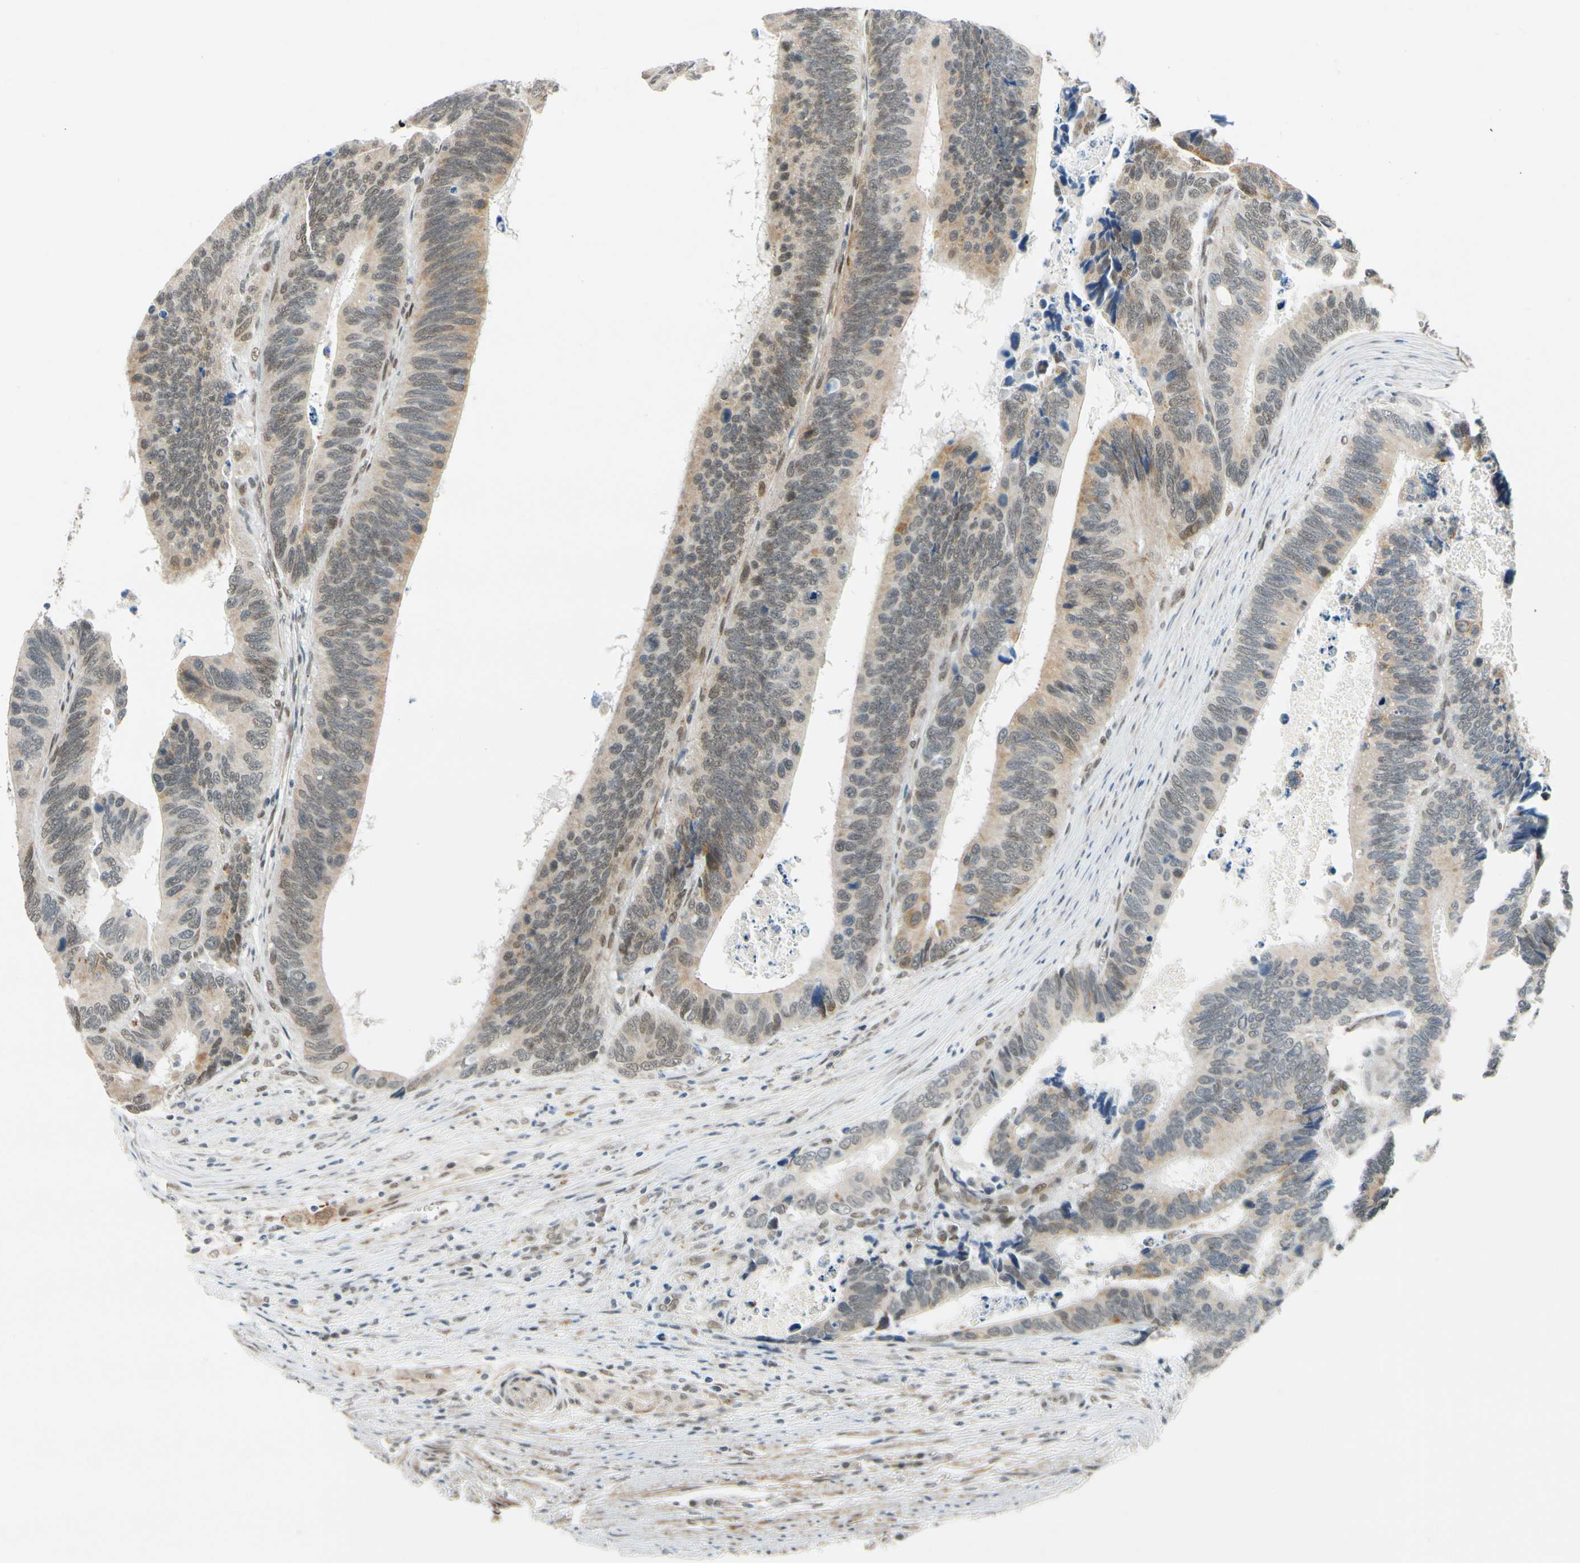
{"staining": {"intensity": "weak", "quantity": ">75%", "location": "cytoplasmic/membranous"}, "tissue": "colorectal cancer", "cell_type": "Tumor cells", "image_type": "cancer", "snomed": [{"axis": "morphology", "description": "Adenocarcinoma, NOS"}, {"axis": "topography", "description": "Colon"}], "caption": "Immunohistochemistry of adenocarcinoma (colorectal) shows low levels of weak cytoplasmic/membranous expression in about >75% of tumor cells.", "gene": "POGZ", "patient": {"sex": "male", "age": 72}}